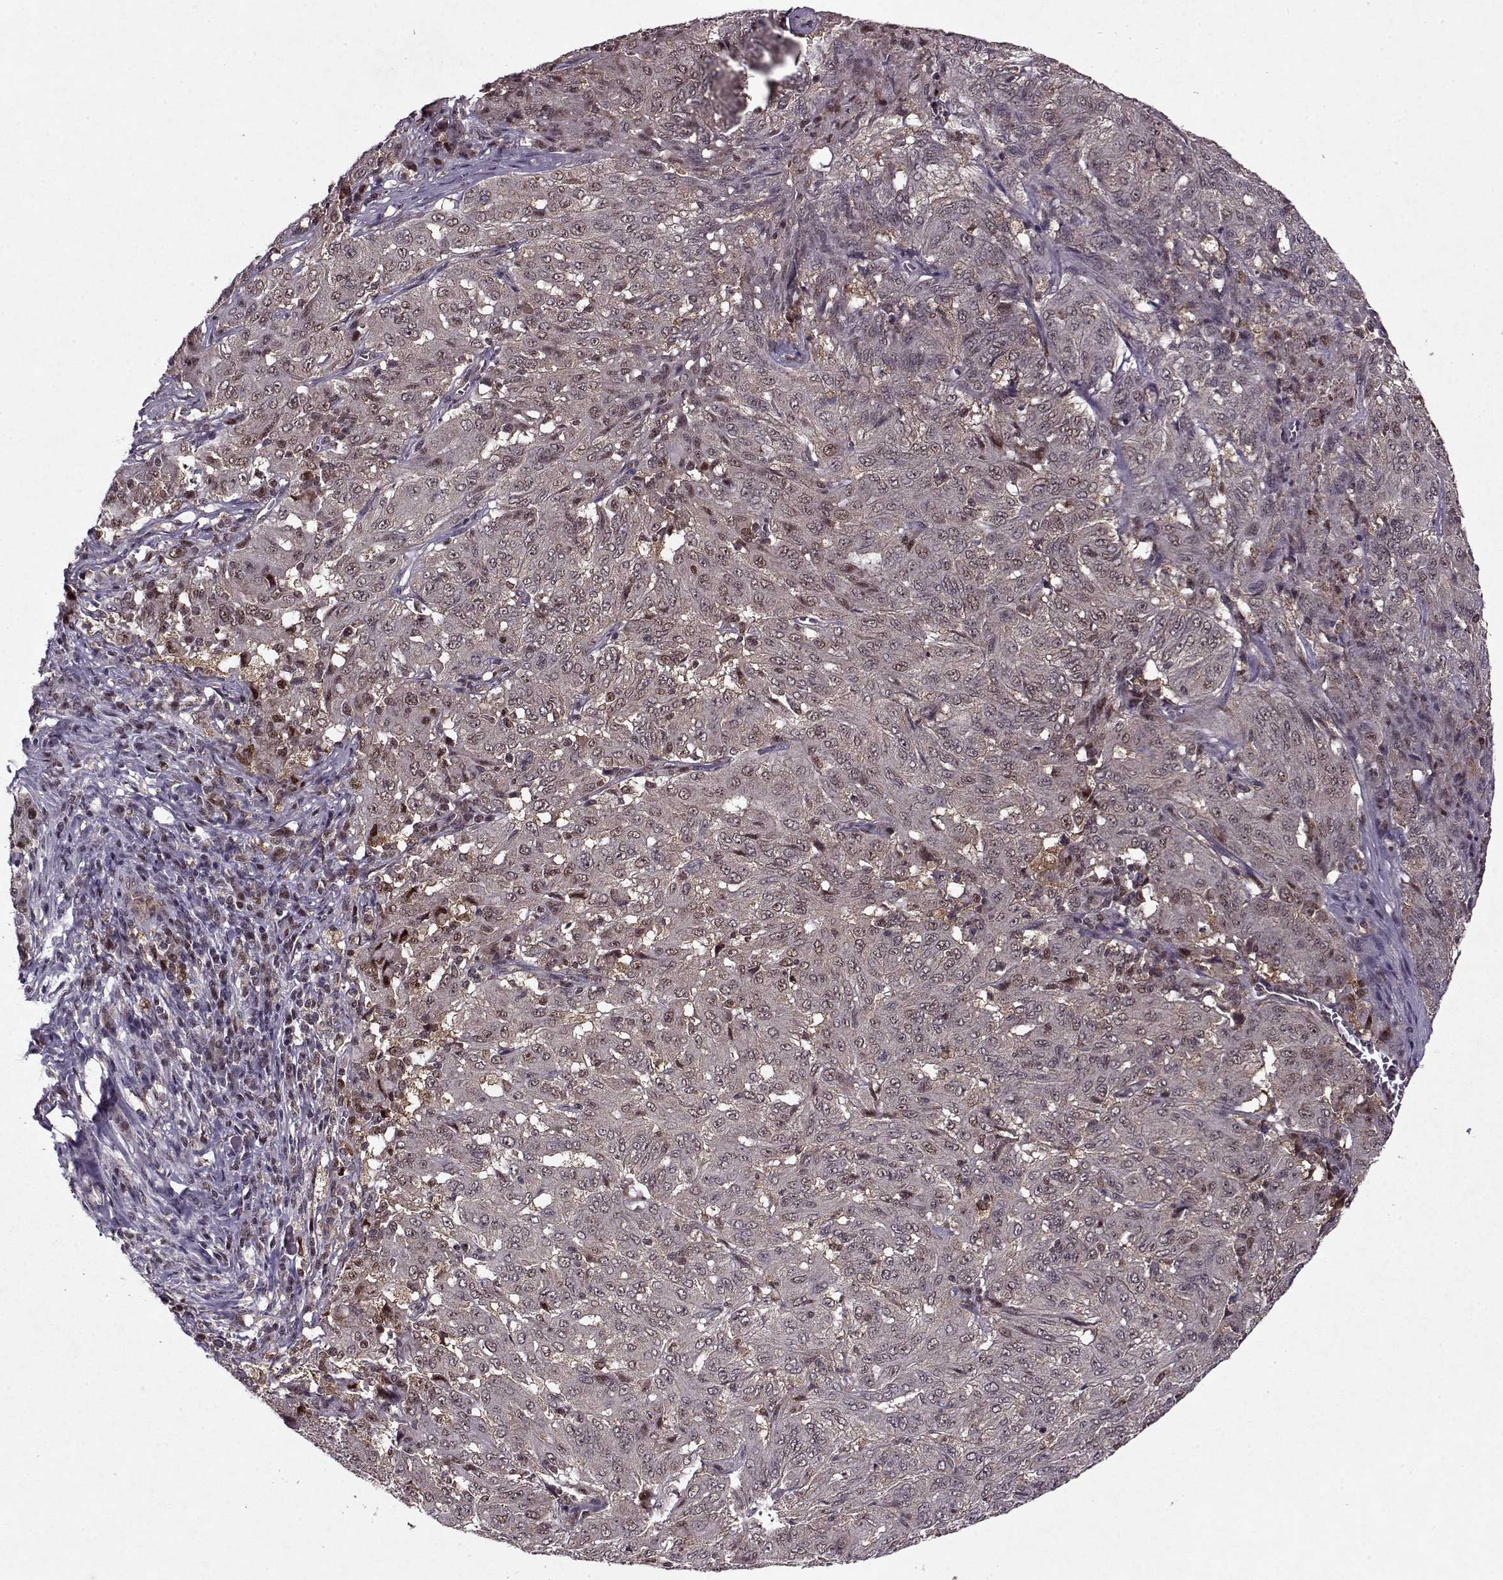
{"staining": {"intensity": "weak", "quantity": "<25%", "location": "cytoplasmic/membranous"}, "tissue": "pancreatic cancer", "cell_type": "Tumor cells", "image_type": "cancer", "snomed": [{"axis": "morphology", "description": "Adenocarcinoma, NOS"}, {"axis": "topography", "description": "Pancreas"}], "caption": "Immunohistochemistry histopathology image of neoplastic tissue: human pancreatic cancer (adenocarcinoma) stained with DAB exhibits no significant protein staining in tumor cells. (DAB immunohistochemistry, high magnification).", "gene": "PSMA7", "patient": {"sex": "male", "age": 63}}